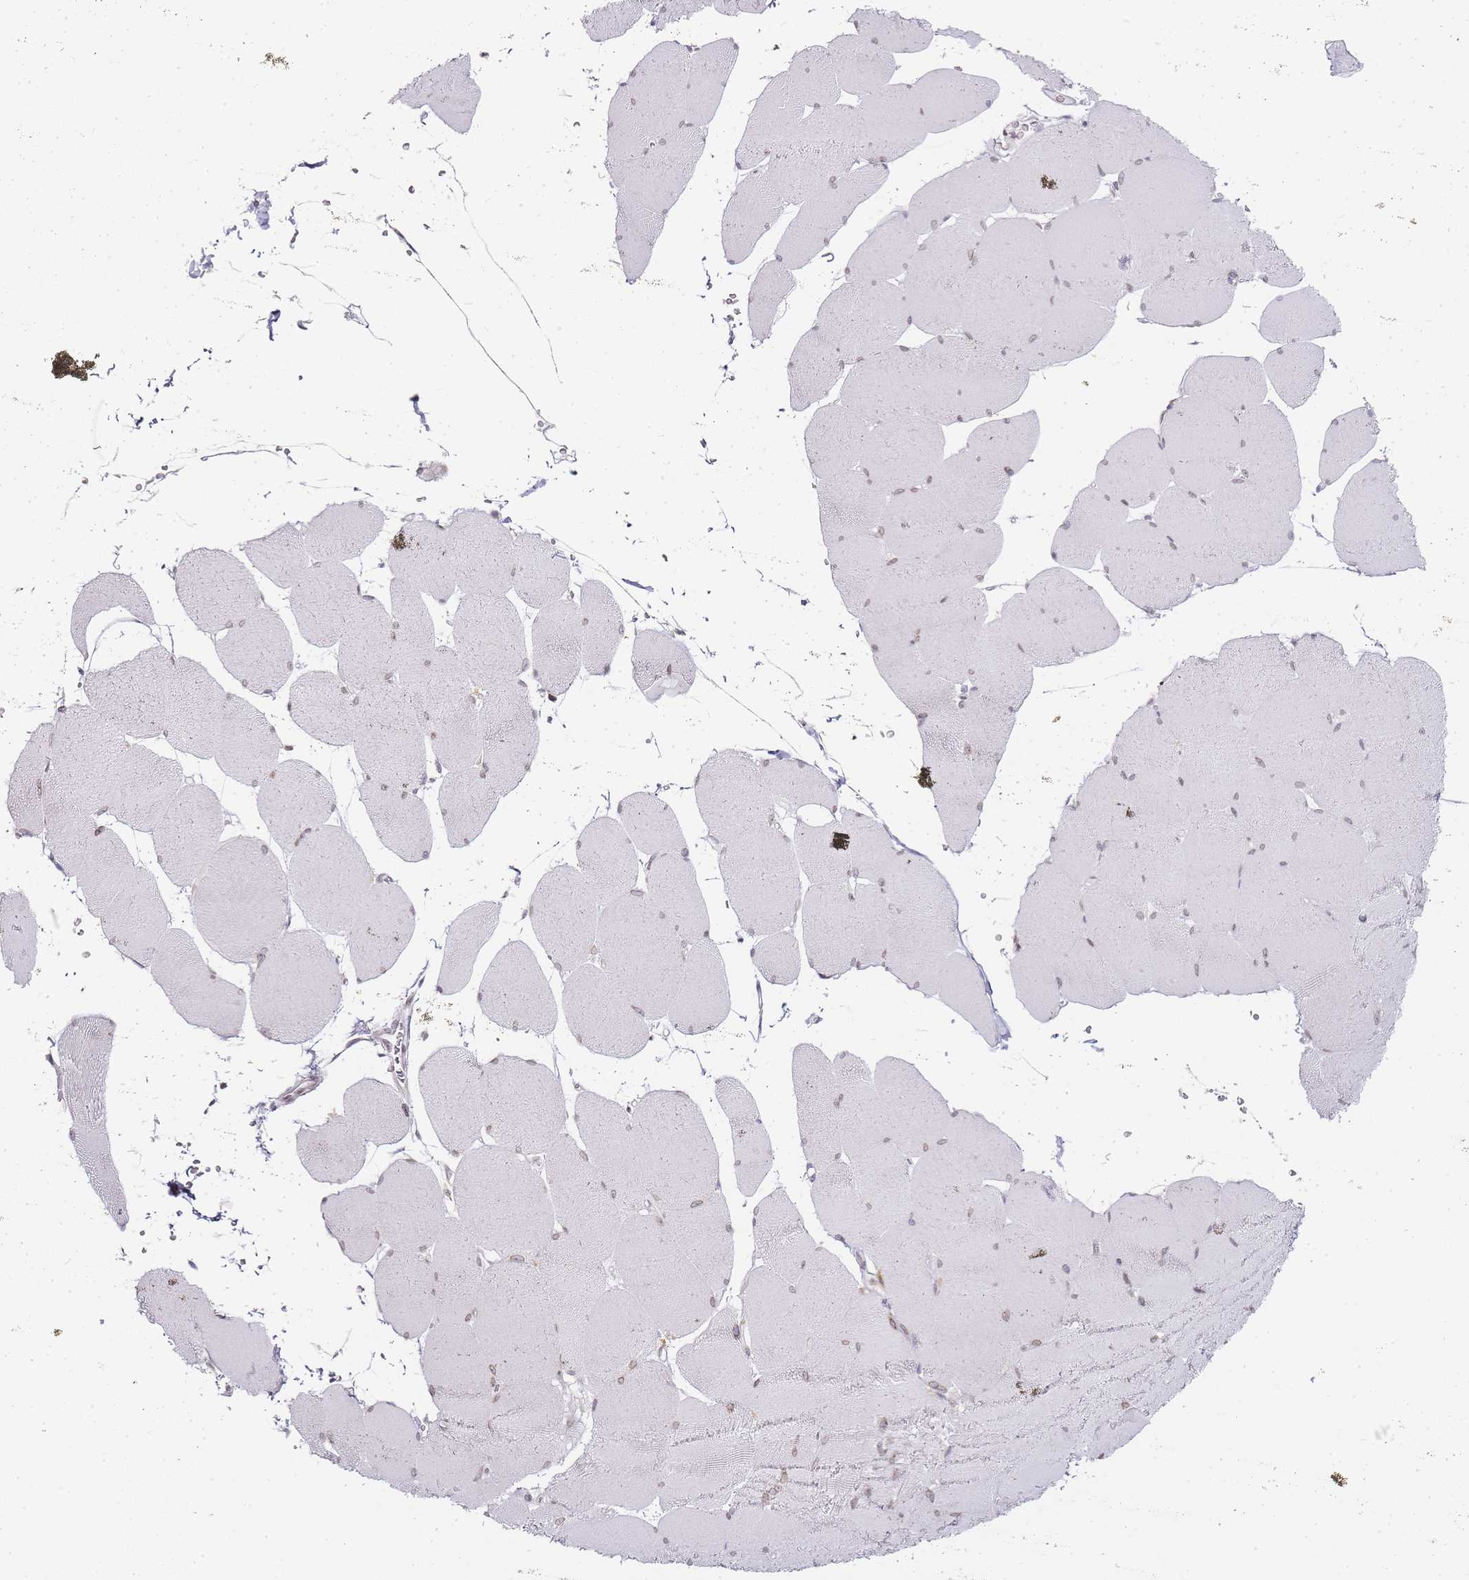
{"staining": {"intensity": "weak", "quantity": "25%-75%", "location": "nuclear"}, "tissue": "skeletal muscle", "cell_type": "Myocytes", "image_type": "normal", "snomed": [{"axis": "morphology", "description": "Normal tissue, NOS"}, {"axis": "topography", "description": "Skeletal muscle"}, {"axis": "topography", "description": "Head-Neck"}], "caption": "Immunohistochemistry micrograph of benign skeletal muscle: skeletal muscle stained using IHC reveals low levels of weak protein expression localized specifically in the nuclear of myocytes, appearing as a nuclear brown color.", "gene": "JAKMIP1", "patient": {"sex": "male", "age": 66}}